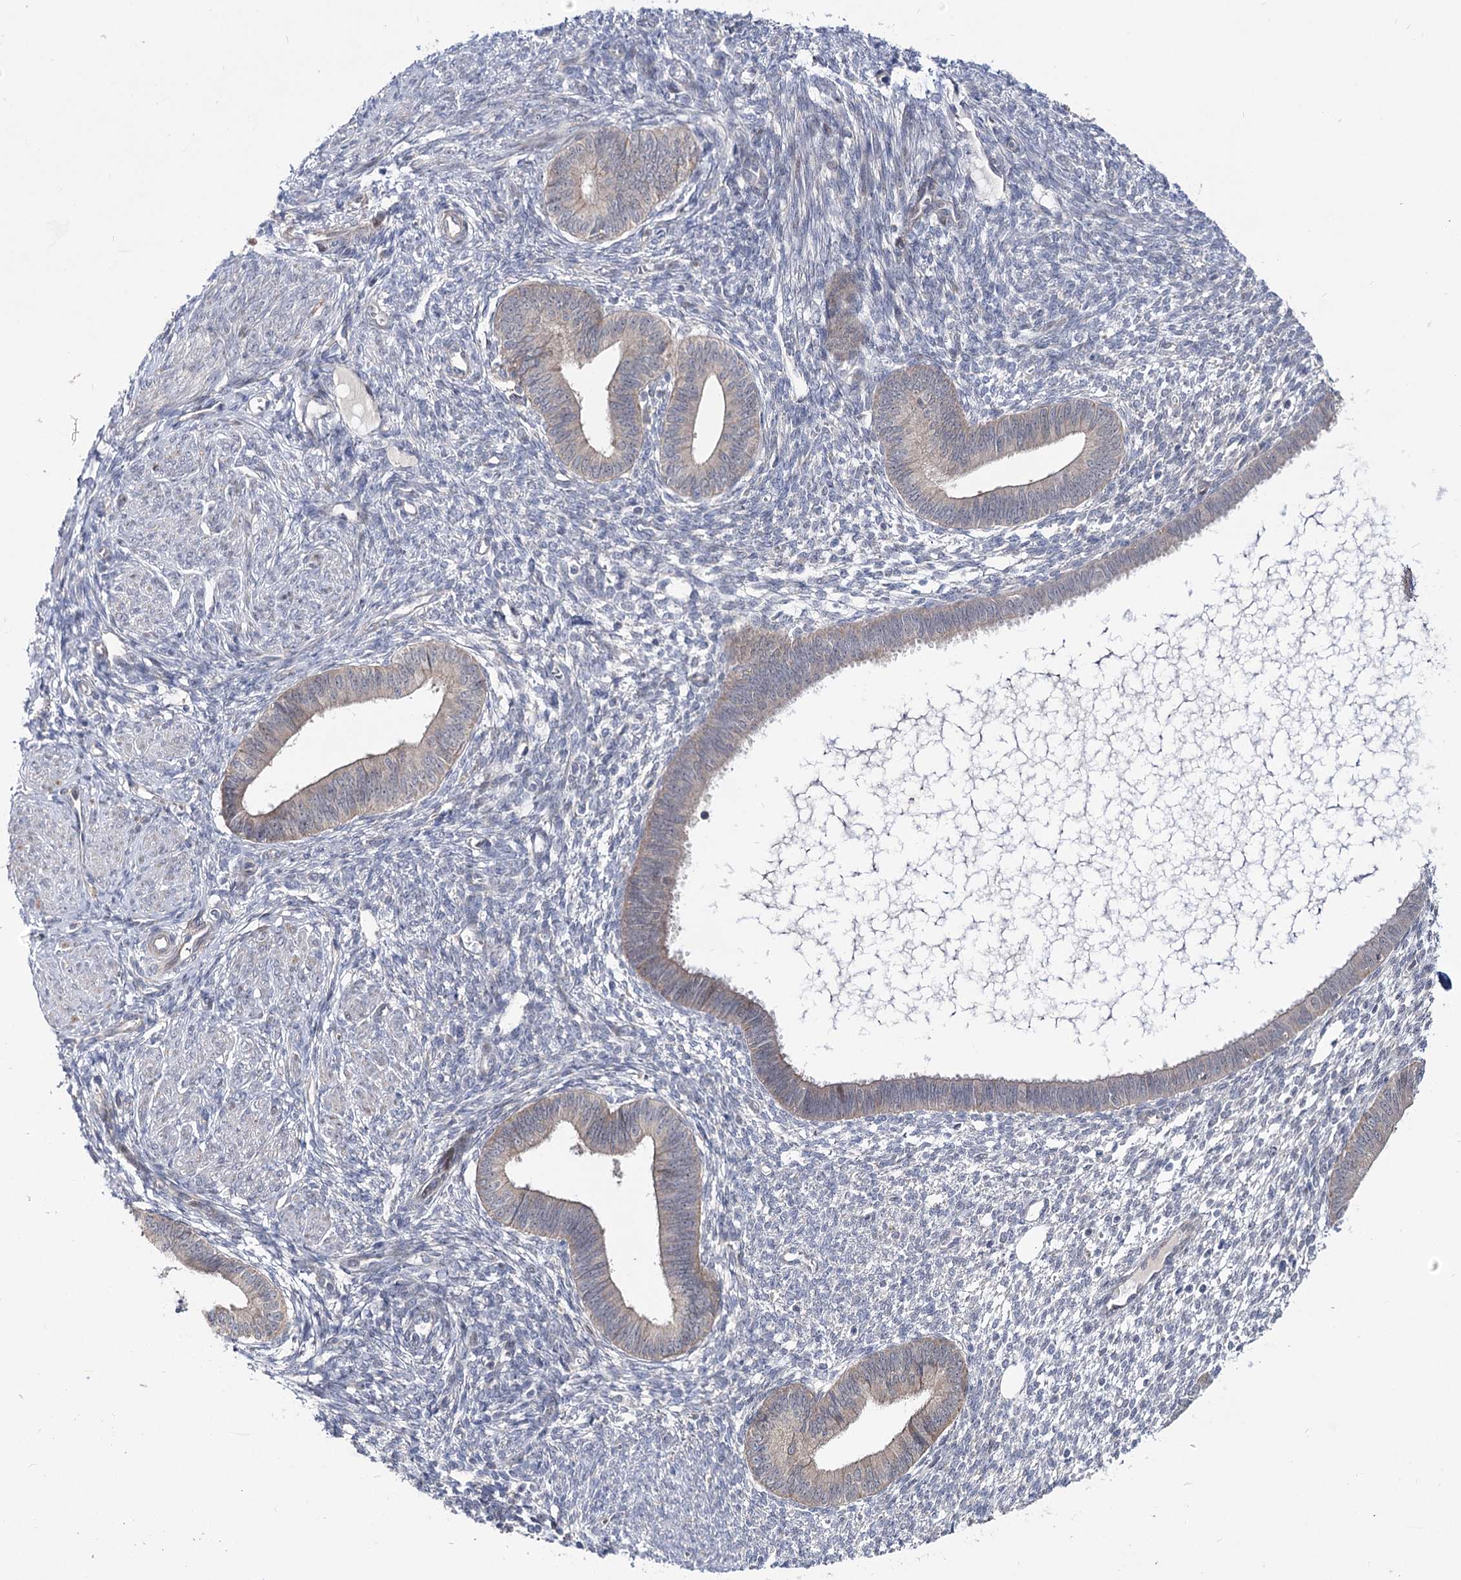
{"staining": {"intensity": "negative", "quantity": "none", "location": "none"}, "tissue": "endometrium", "cell_type": "Cells in endometrial stroma", "image_type": "normal", "snomed": [{"axis": "morphology", "description": "Normal tissue, NOS"}, {"axis": "topography", "description": "Endometrium"}], "caption": "IHC photomicrograph of unremarkable endometrium: endometrium stained with DAB (3,3'-diaminobenzidine) shows no significant protein staining in cells in endometrial stroma.", "gene": "ARHGAP32", "patient": {"sex": "female", "age": 46}}